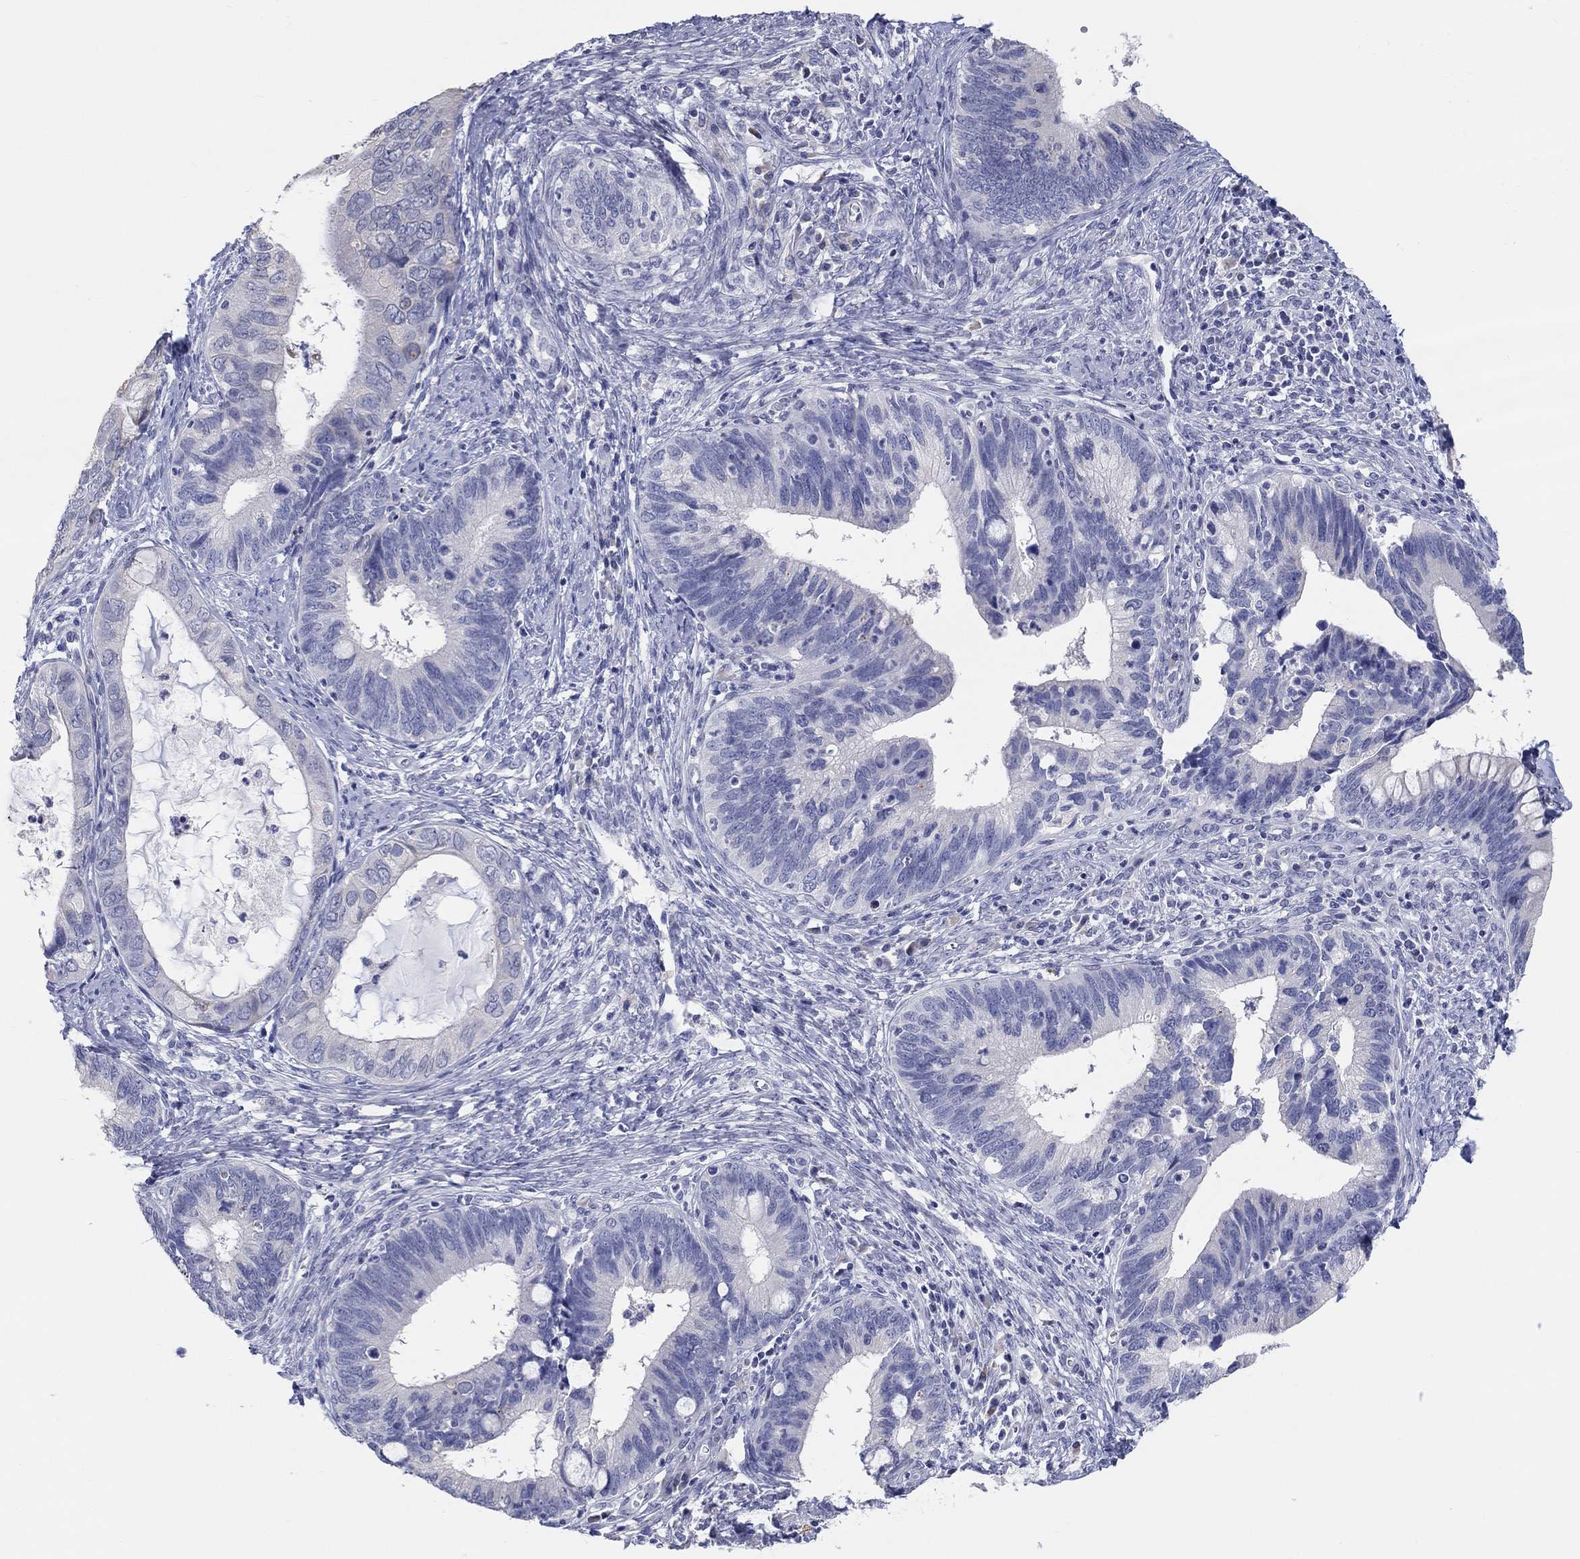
{"staining": {"intensity": "negative", "quantity": "none", "location": "none"}, "tissue": "cervical cancer", "cell_type": "Tumor cells", "image_type": "cancer", "snomed": [{"axis": "morphology", "description": "Adenocarcinoma, NOS"}, {"axis": "topography", "description": "Cervix"}], "caption": "Immunohistochemical staining of human adenocarcinoma (cervical) exhibits no significant expression in tumor cells. (DAB (3,3'-diaminobenzidine) IHC with hematoxylin counter stain).", "gene": "LRRC4C", "patient": {"sex": "female", "age": 42}}